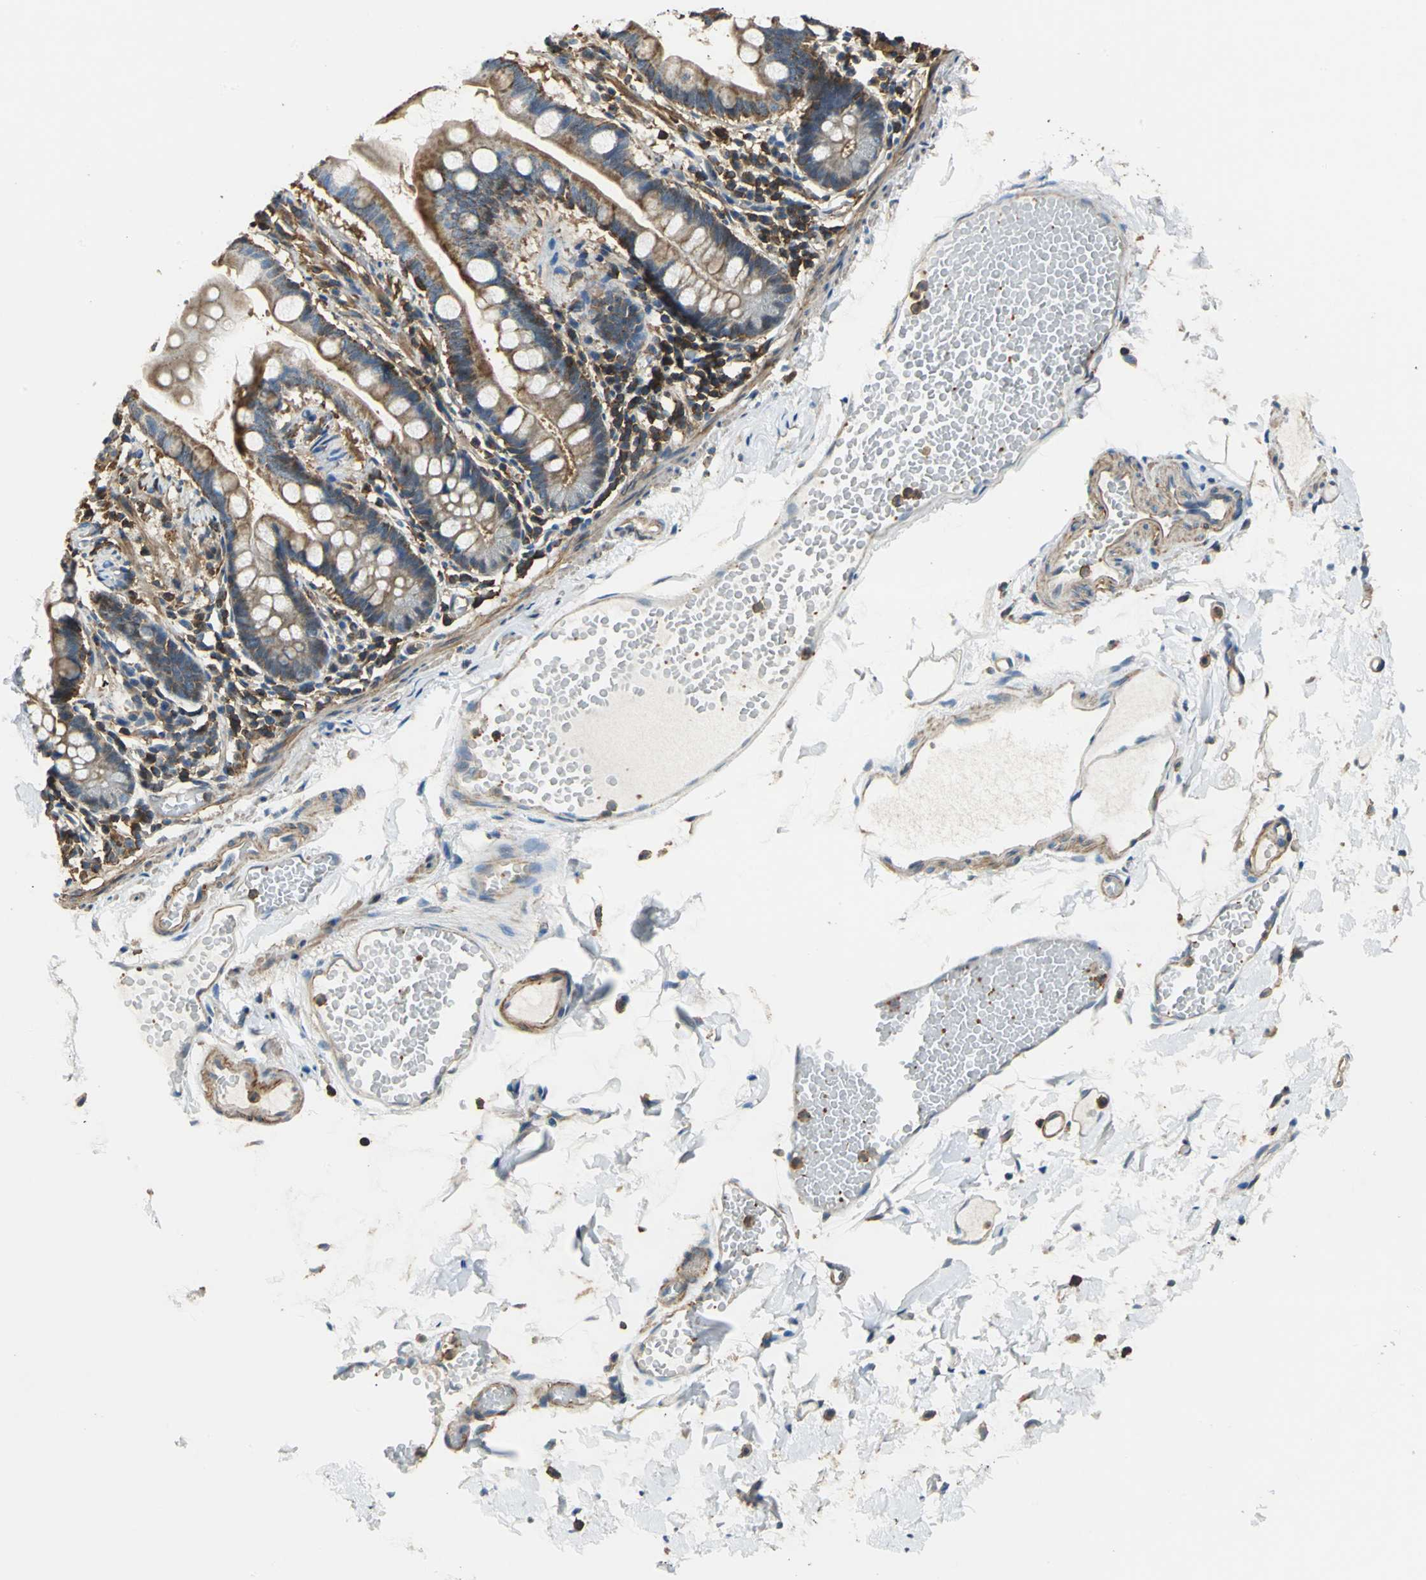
{"staining": {"intensity": "strong", "quantity": ">75%", "location": "cytoplasmic/membranous"}, "tissue": "small intestine", "cell_type": "Glandular cells", "image_type": "normal", "snomed": [{"axis": "morphology", "description": "Normal tissue, NOS"}, {"axis": "topography", "description": "Small intestine"}], "caption": "Small intestine was stained to show a protein in brown. There is high levels of strong cytoplasmic/membranous staining in about >75% of glandular cells.", "gene": "PARVA", "patient": {"sex": "male", "age": 41}}